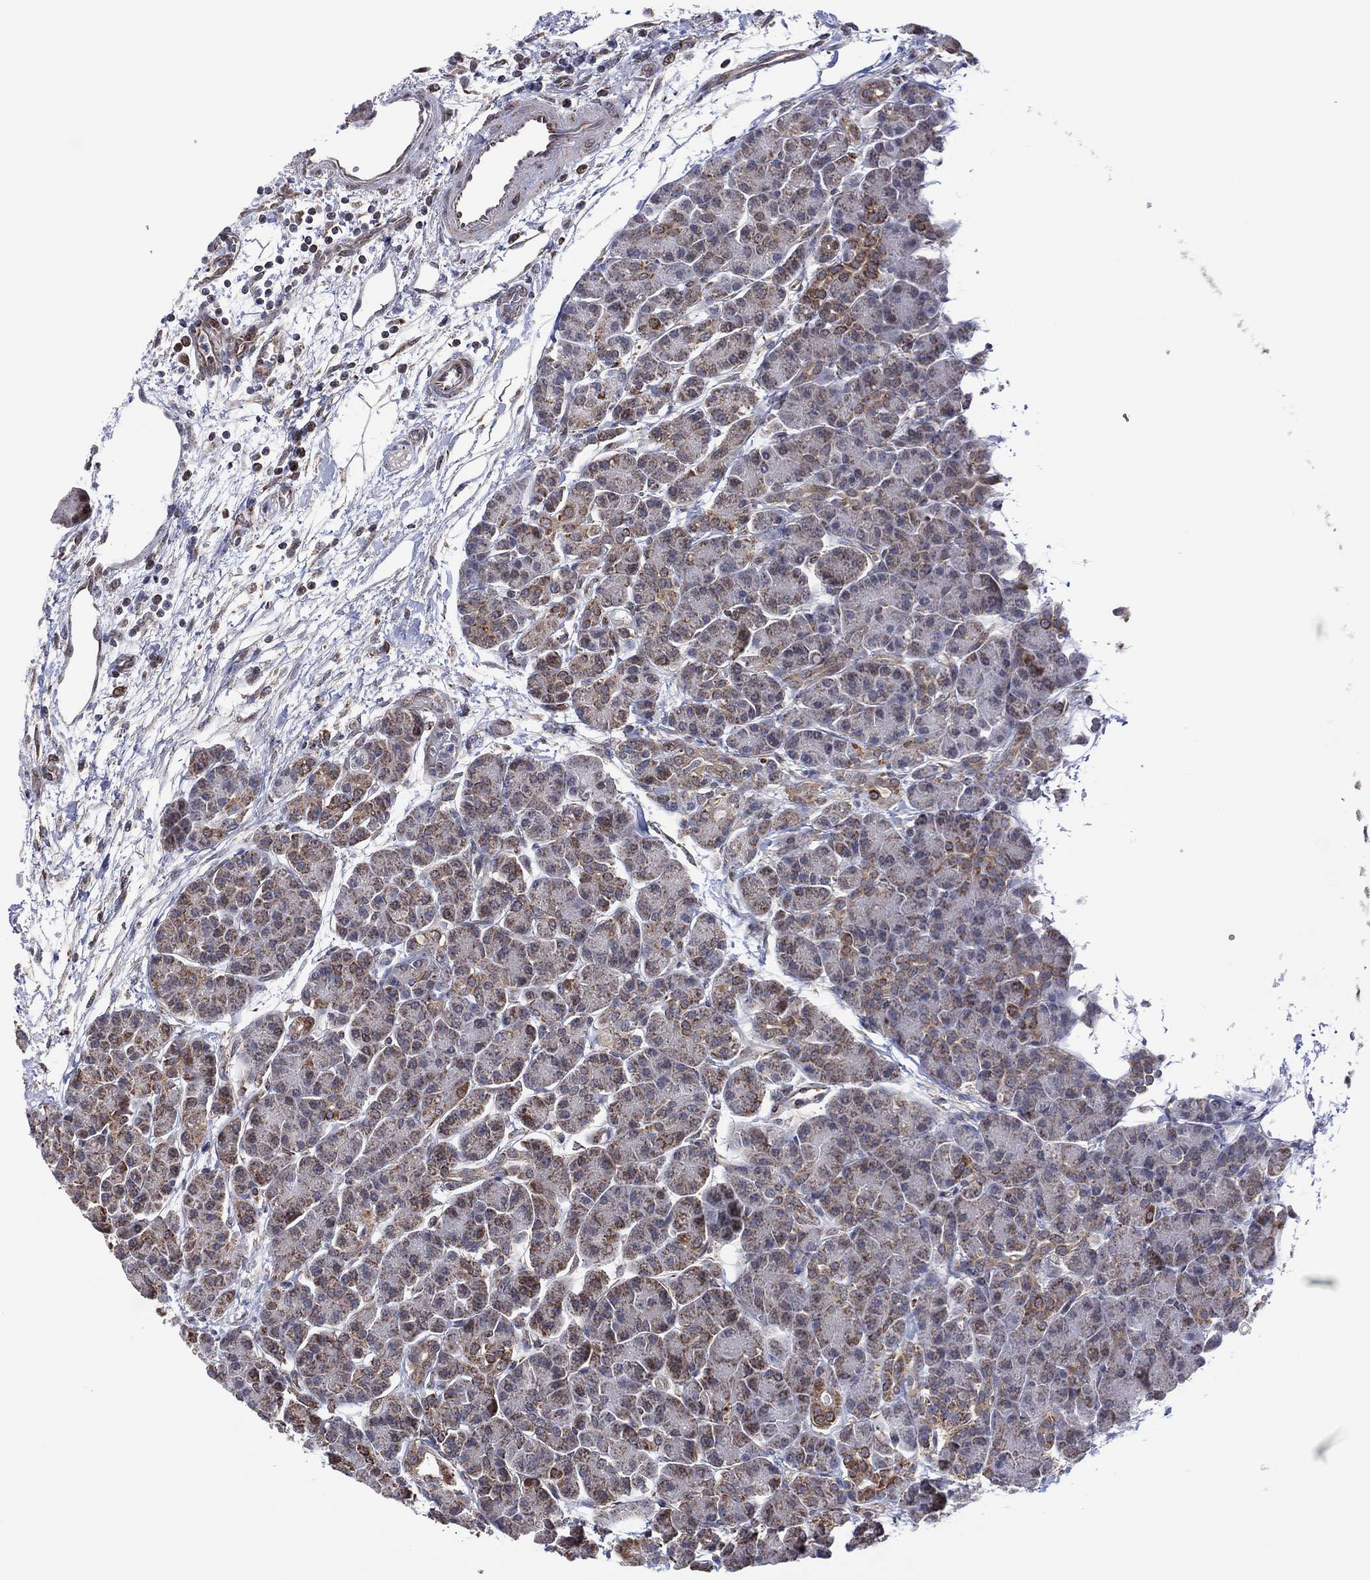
{"staining": {"intensity": "weak", "quantity": "25%-75%", "location": "cytoplasmic/membranous"}, "tissue": "pancreas", "cell_type": "Exocrine glandular cells", "image_type": "normal", "snomed": [{"axis": "morphology", "description": "Normal tissue, NOS"}, {"axis": "topography", "description": "Pancreas"}], "caption": "An immunohistochemistry (IHC) histopathology image of unremarkable tissue is shown. Protein staining in brown highlights weak cytoplasmic/membranous positivity in pancreas within exocrine glandular cells.", "gene": "PIDD1", "patient": {"sex": "female", "age": 63}}